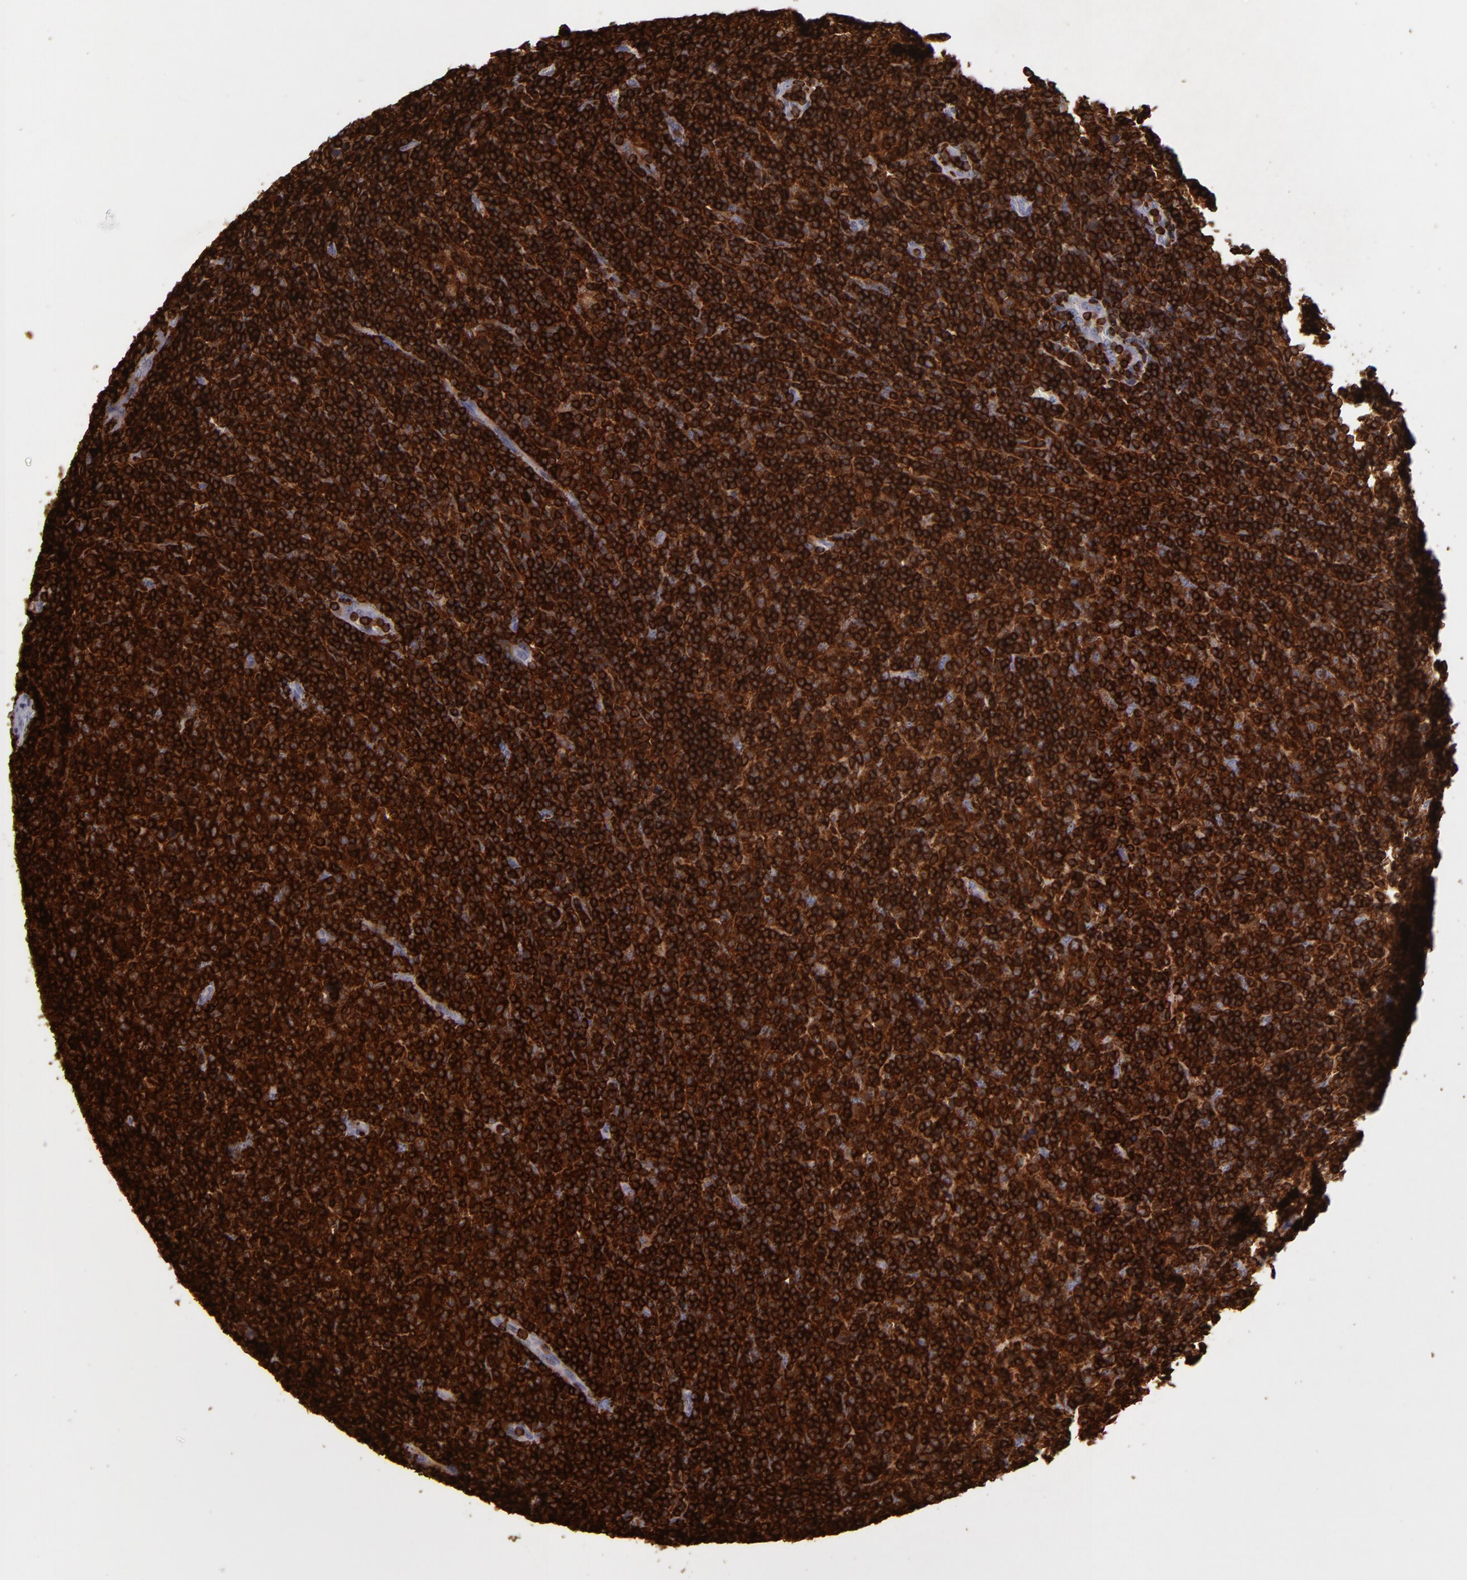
{"staining": {"intensity": "strong", "quantity": ">75%", "location": "cytoplasmic/membranous"}, "tissue": "lymphoma", "cell_type": "Tumor cells", "image_type": "cancer", "snomed": [{"axis": "morphology", "description": "Malignant lymphoma, non-Hodgkin's type, Low grade"}, {"axis": "topography", "description": "Lymph node"}], "caption": "Immunohistochemistry photomicrograph of neoplastic tissue: human lymphoma stained using immunohistochemistry demonstrates high levels of strong protein expression localized specifically in the cytoplasmic/membranous of tumor cells, appearing as a cytoplasmic/membranous brown color.", "gene": "WAS", "patient": {"sex": "male", "age": 70}}